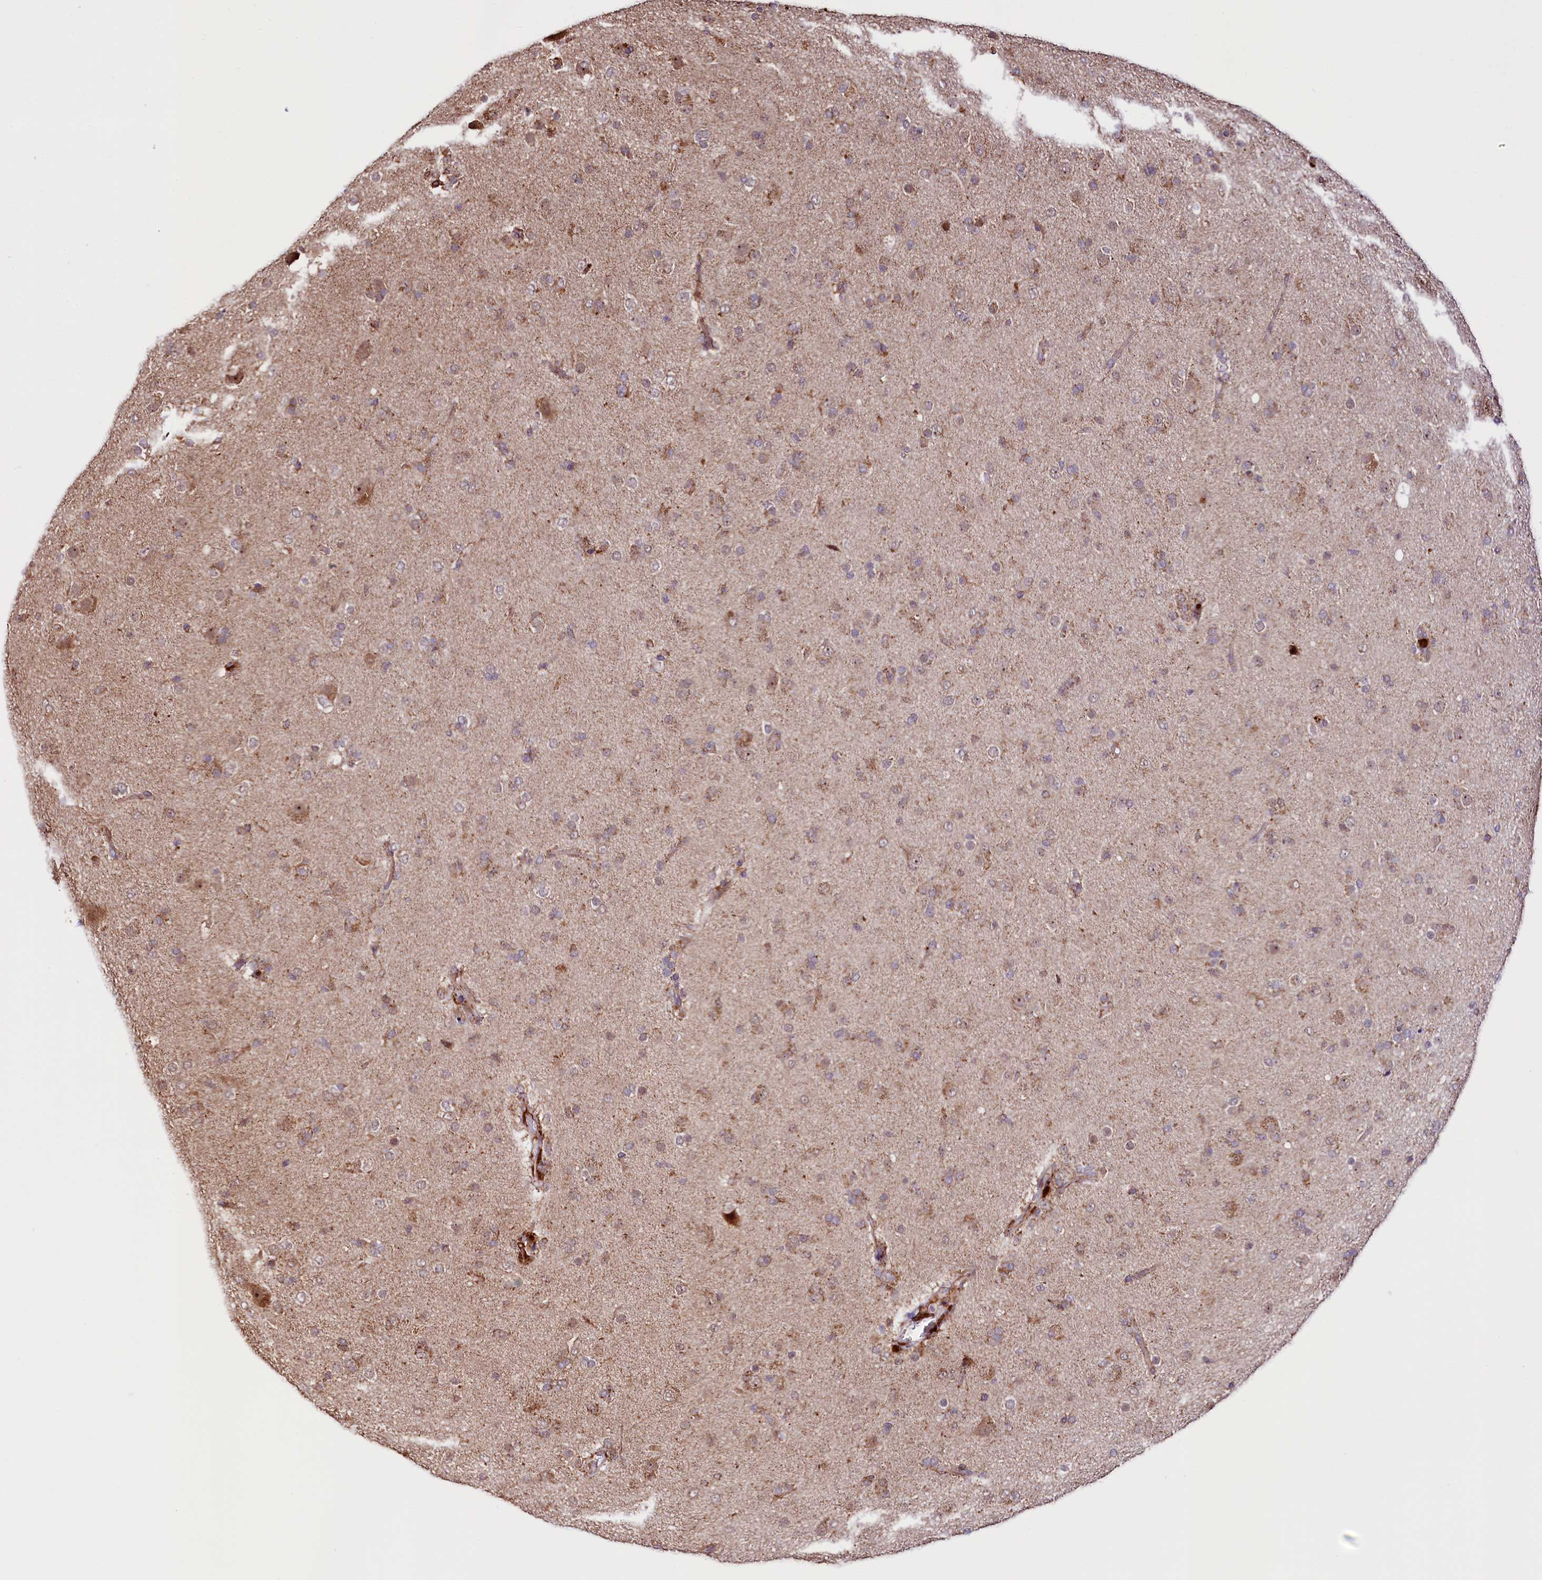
{"staining": {"intensity": "weak", "quantity": "25%-75%", "location": "cytoplasmic/membranous"}, "tissue": "glioma", "cell_type": "Tumor cells", "image_type": "cancer", "snomed": [{"axis": "morphology", "description": "Glioma, malignant, Low grade"}, {"axis": "topography", "description": "Brain"}], "caption": "Immunohistochemical staining of malignant glioma (low-grade) reveals weak cytoplasmic/membranous protein positivity in approximately 25%-75% of tumor cells. The staining was performed using DAB (3,3'-diaminobenzidine), with brown indicating positive protein expression. Nuclei are stained blue with hematoxylin.", "gene": "ST7", "patient": {"sex": "male", "age": 65}}